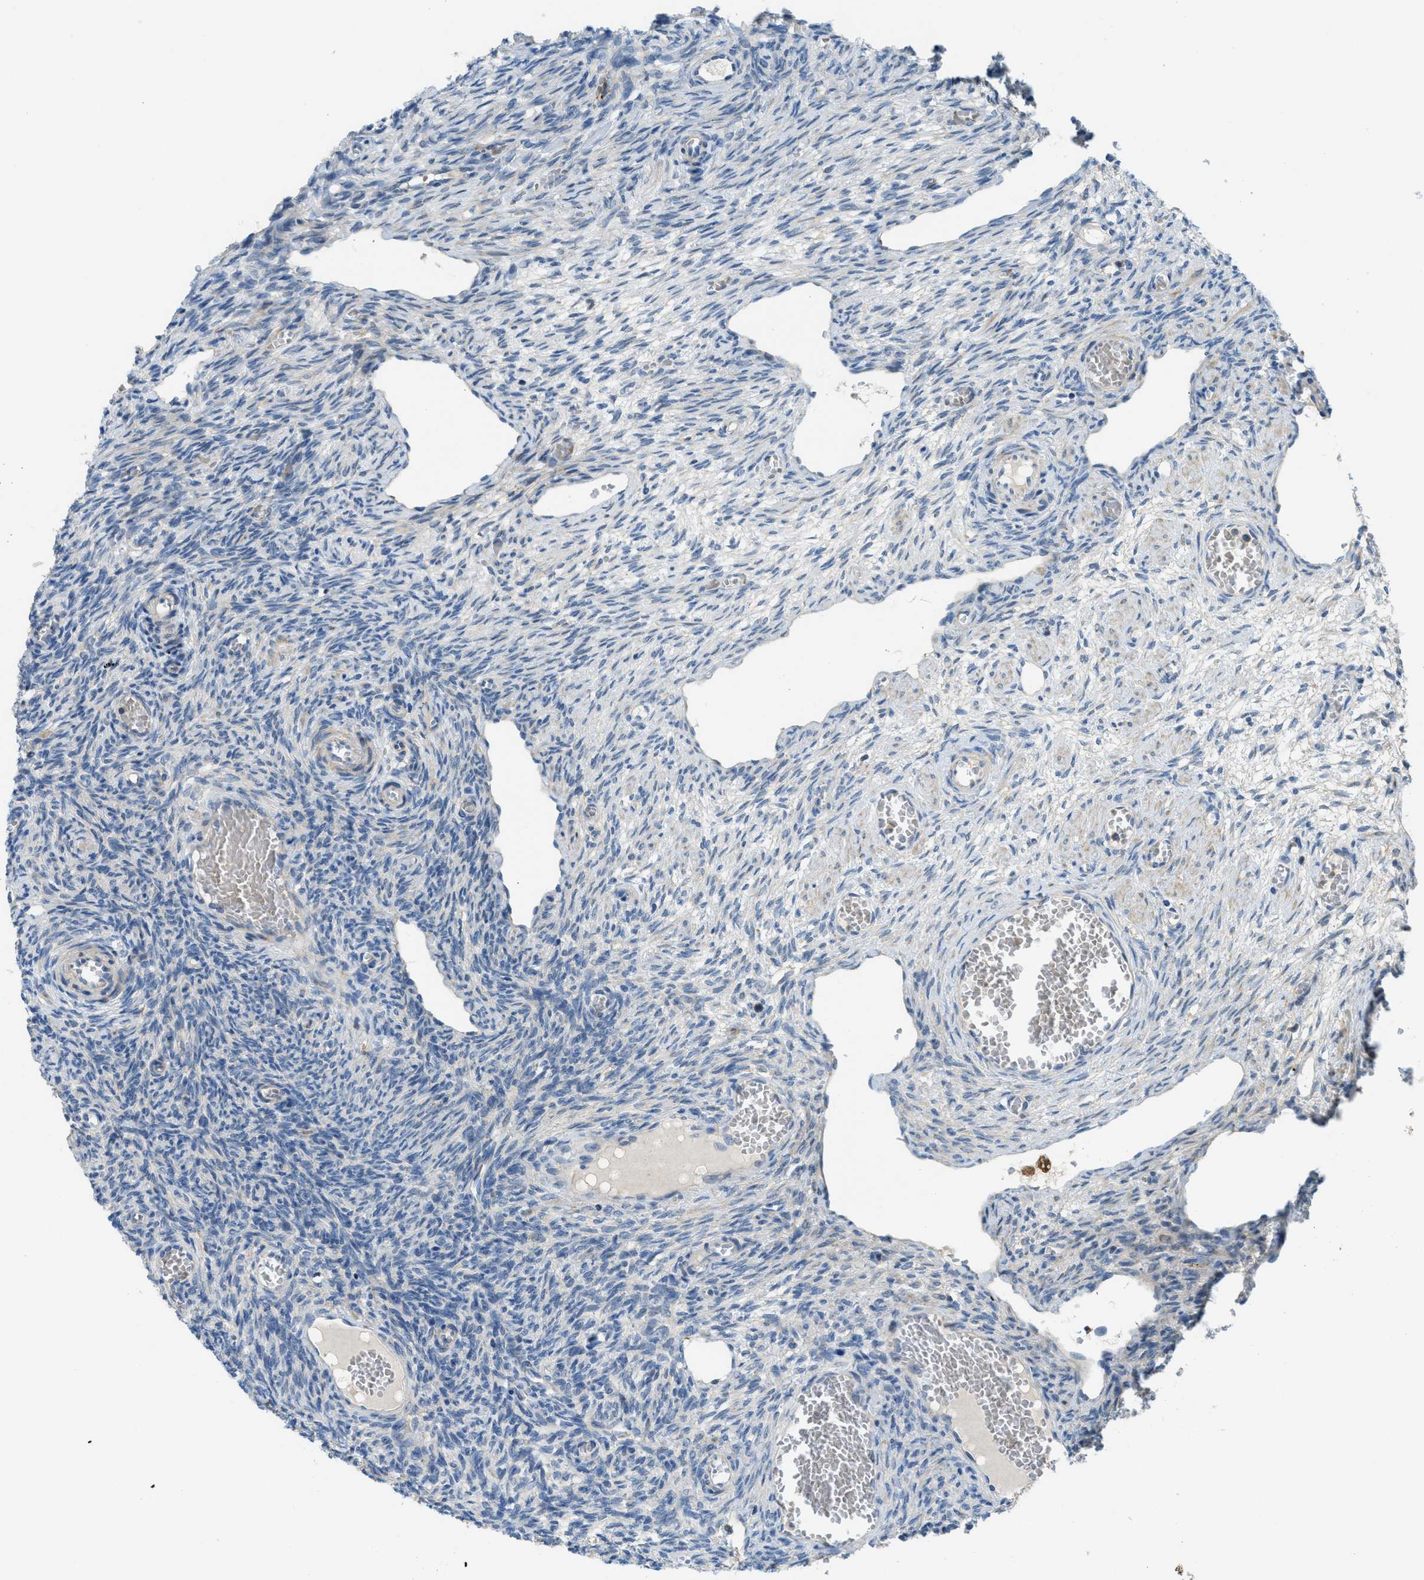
{"staining": {"intensity": "weak", "quantity": "<25%", "location": "cytoplasmic/membranous"}, "tissue": "ovary", "cell_type": "Ovarian stroma cells", "image_type": "normal", "snomed": [{"axis": "morphology", "description": "Normal tissue, NOS"}, {"axis": "topography", "description": "Ovary"}], "caption": "An image of ovary stained for a protein shows no brown staining in ovarian stroma cells. Nuclei are stained in blue.", "gene": "RFFL", "patient": {"sex": "female", "age": 27}}